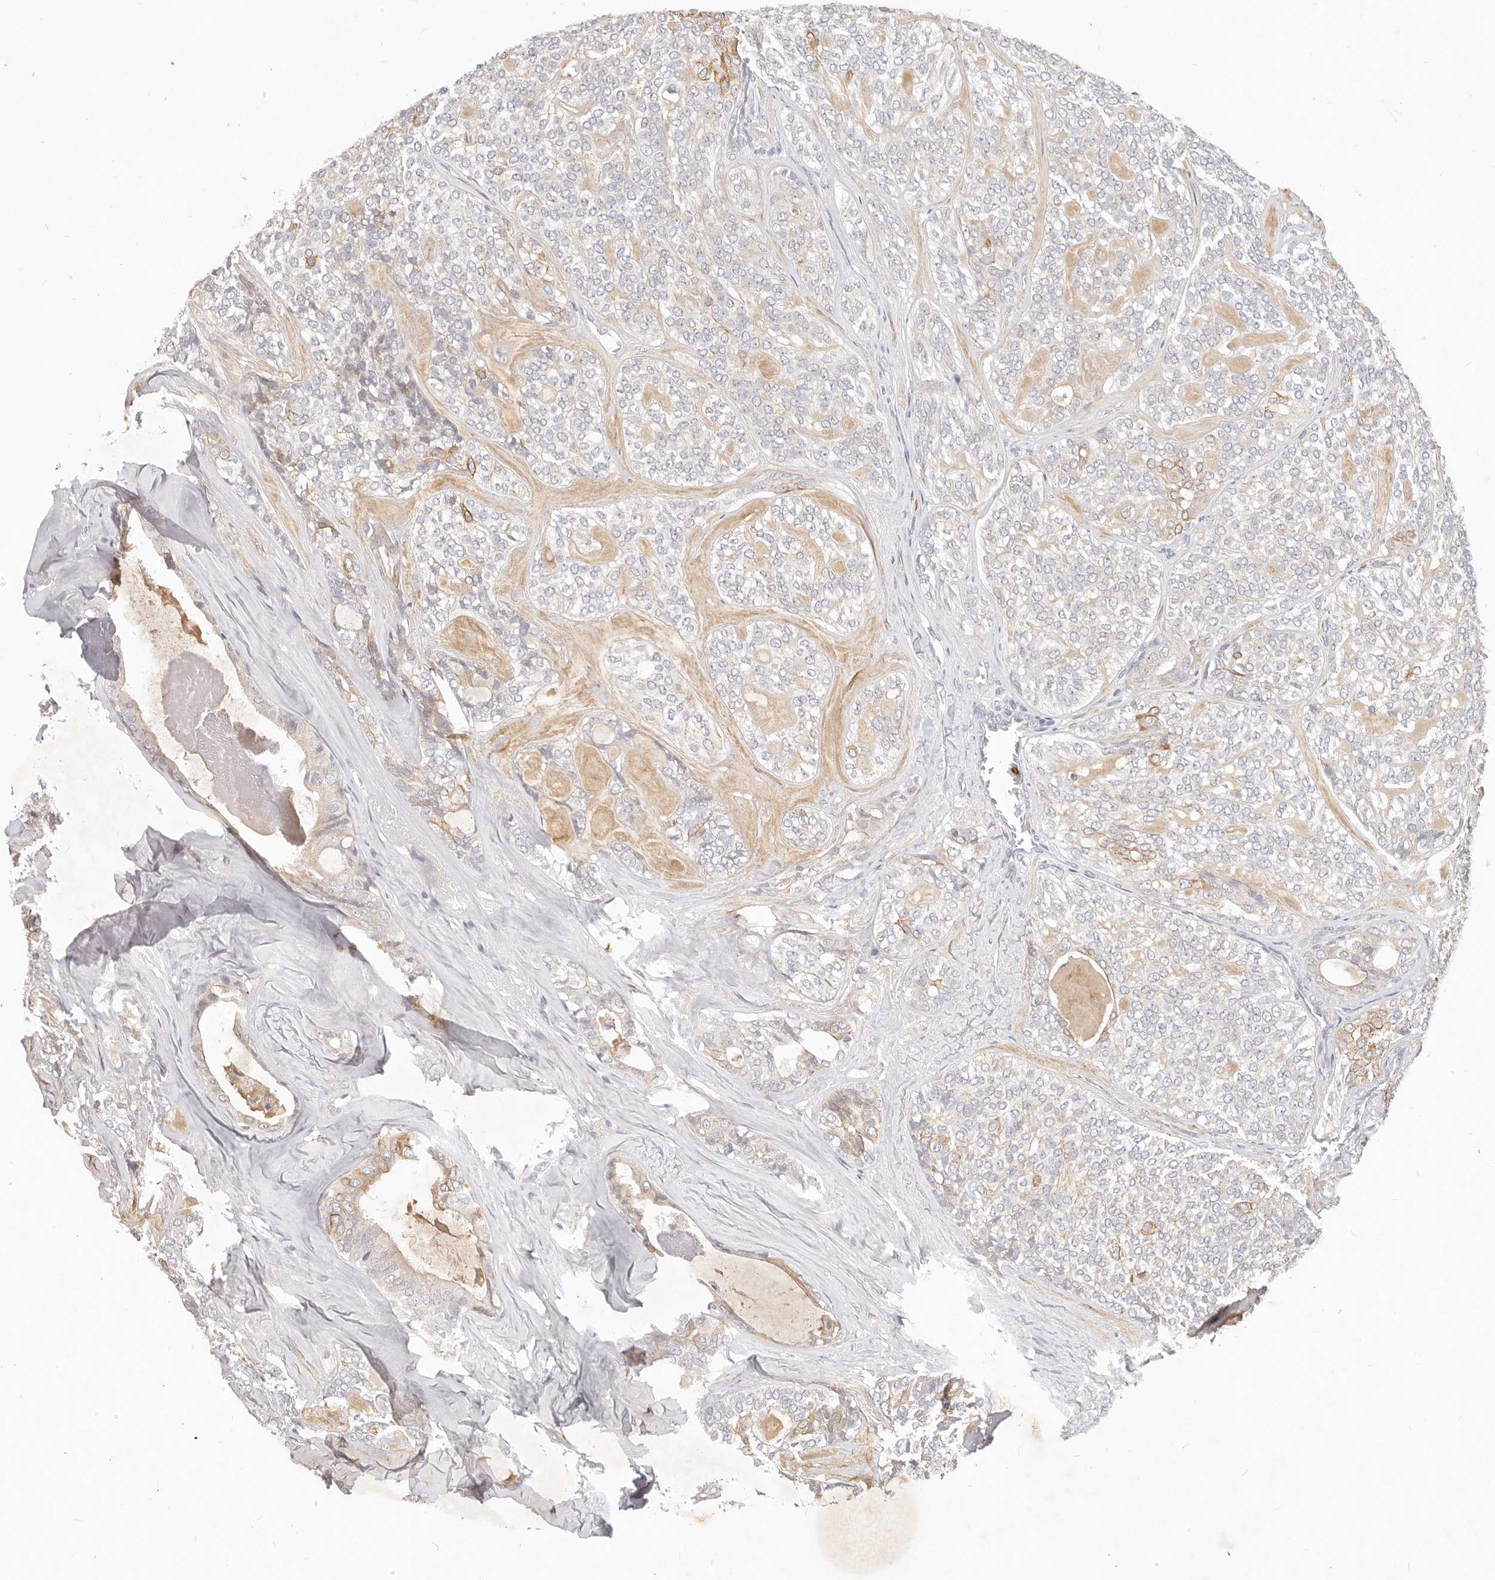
{"staining": {"intensity": "negative", "quantity": "none", "location": "none"}, "tissue": "head and neck cancer", "cell_type": "Tumor cells", "image_type": "cancer", "snomed": [{"axis": "morphology", "description": "Adenocarcinoma, NOS"}, {"axis": "topography", "description": "Head-Neck"}], "caption": "Tumor cells are negative for protein expression in human head and neck cancer (adenocarcinoma). Brightfield microscopy of immunohistochemistry (IHC) stained with DAB (3,3'-diaminobenzidine) (brown) and hematoxylin (blue), captured at high magnification.", "gene": "USP49", "patient": {"sex": "male", "age": 66}}